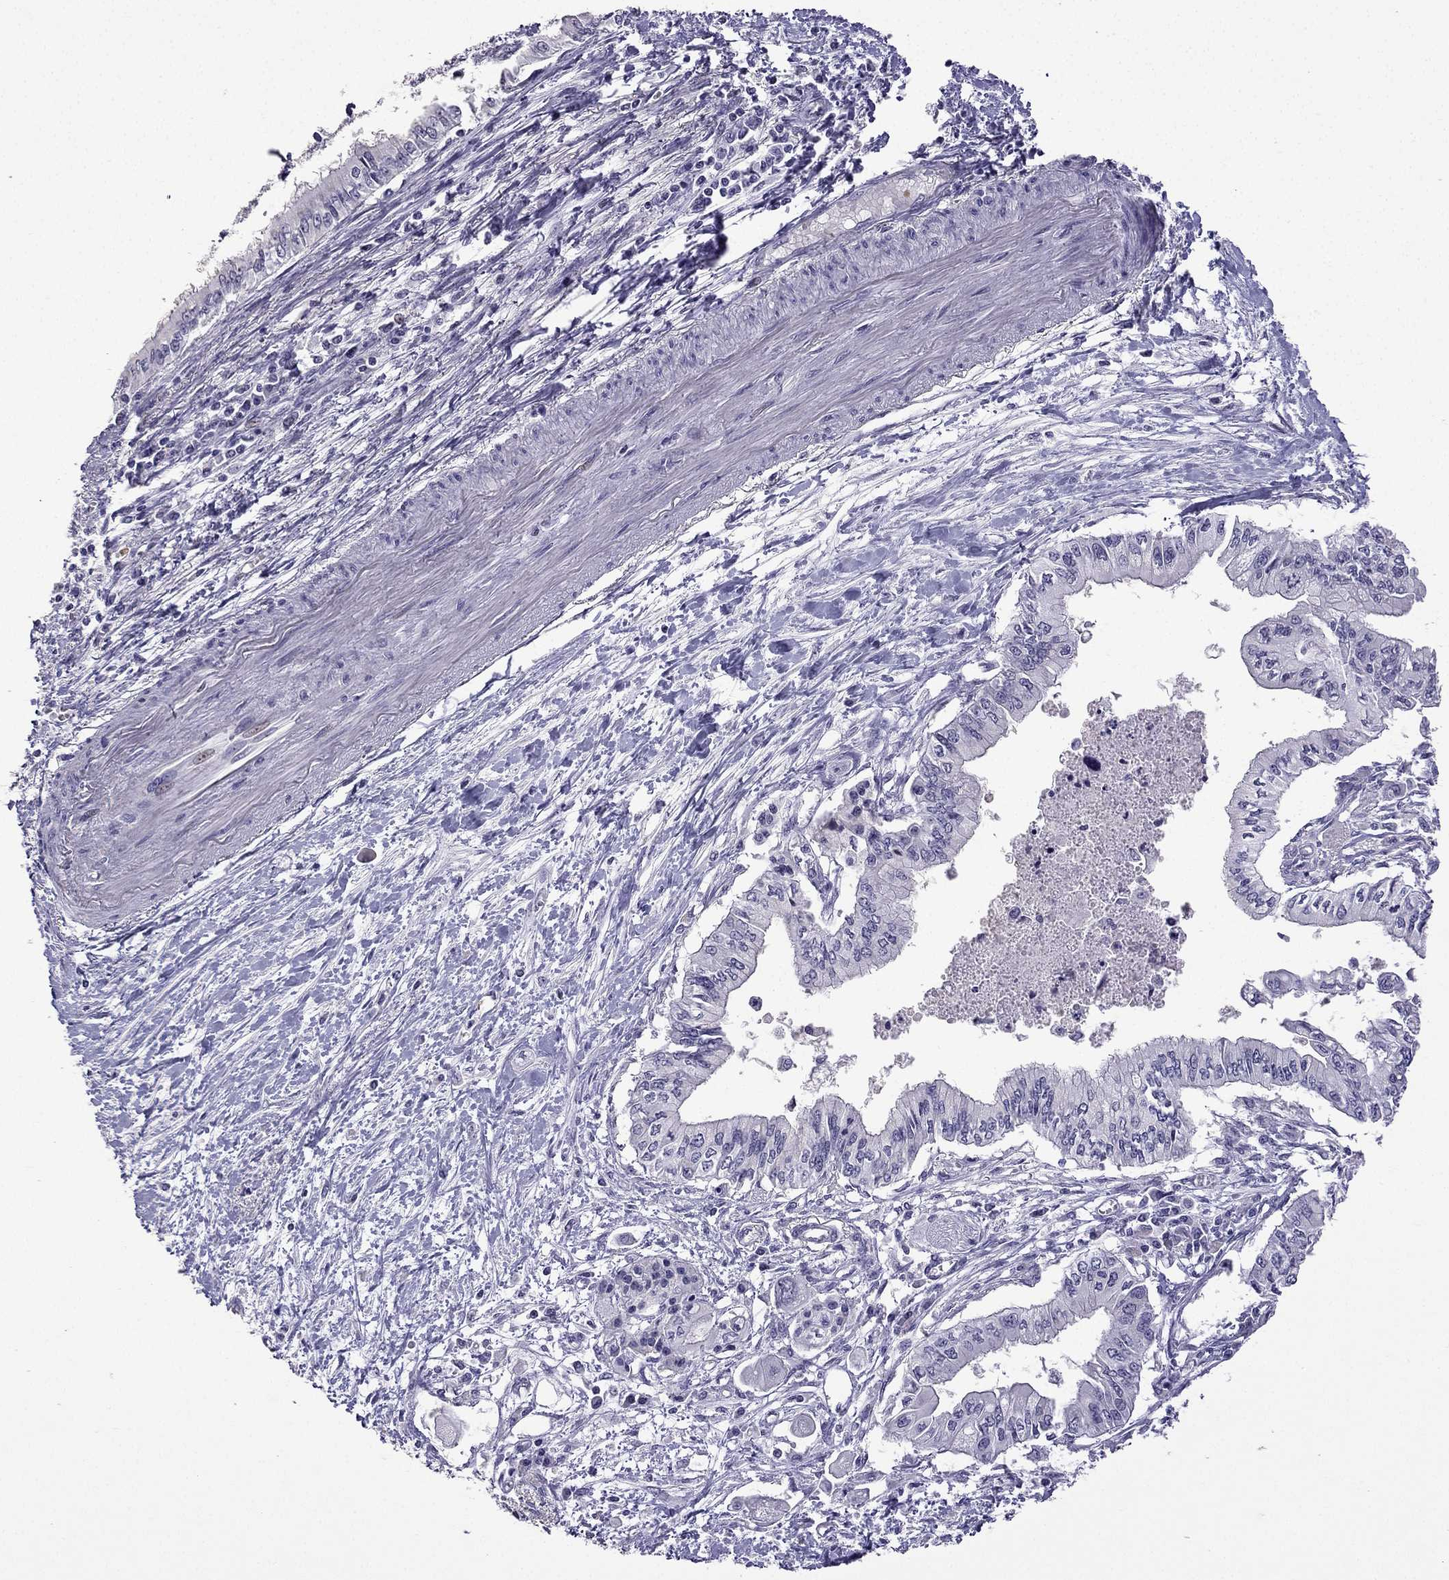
{"staining": {"intensity": "negative", "quantity": "none", "location": "none"}, "tissue": "pancreatic cancer", "cell_type": "Tumor cells", "image_type": "cancer", "snomed": [{"axis": "morphology", "description": "Adenocarcinoma, NOS"}, {"axis": "topography", "description": "Pancreas"}], "caption": "An immunohistochemistry (IHC) photomicrograph of pancreatic adenocarcinoma is shown. There is no staining in tumor cells of pancreatic adenocarcinoma.", "gene": "TTN", "patient": {"sex": "female", "age": 61}}